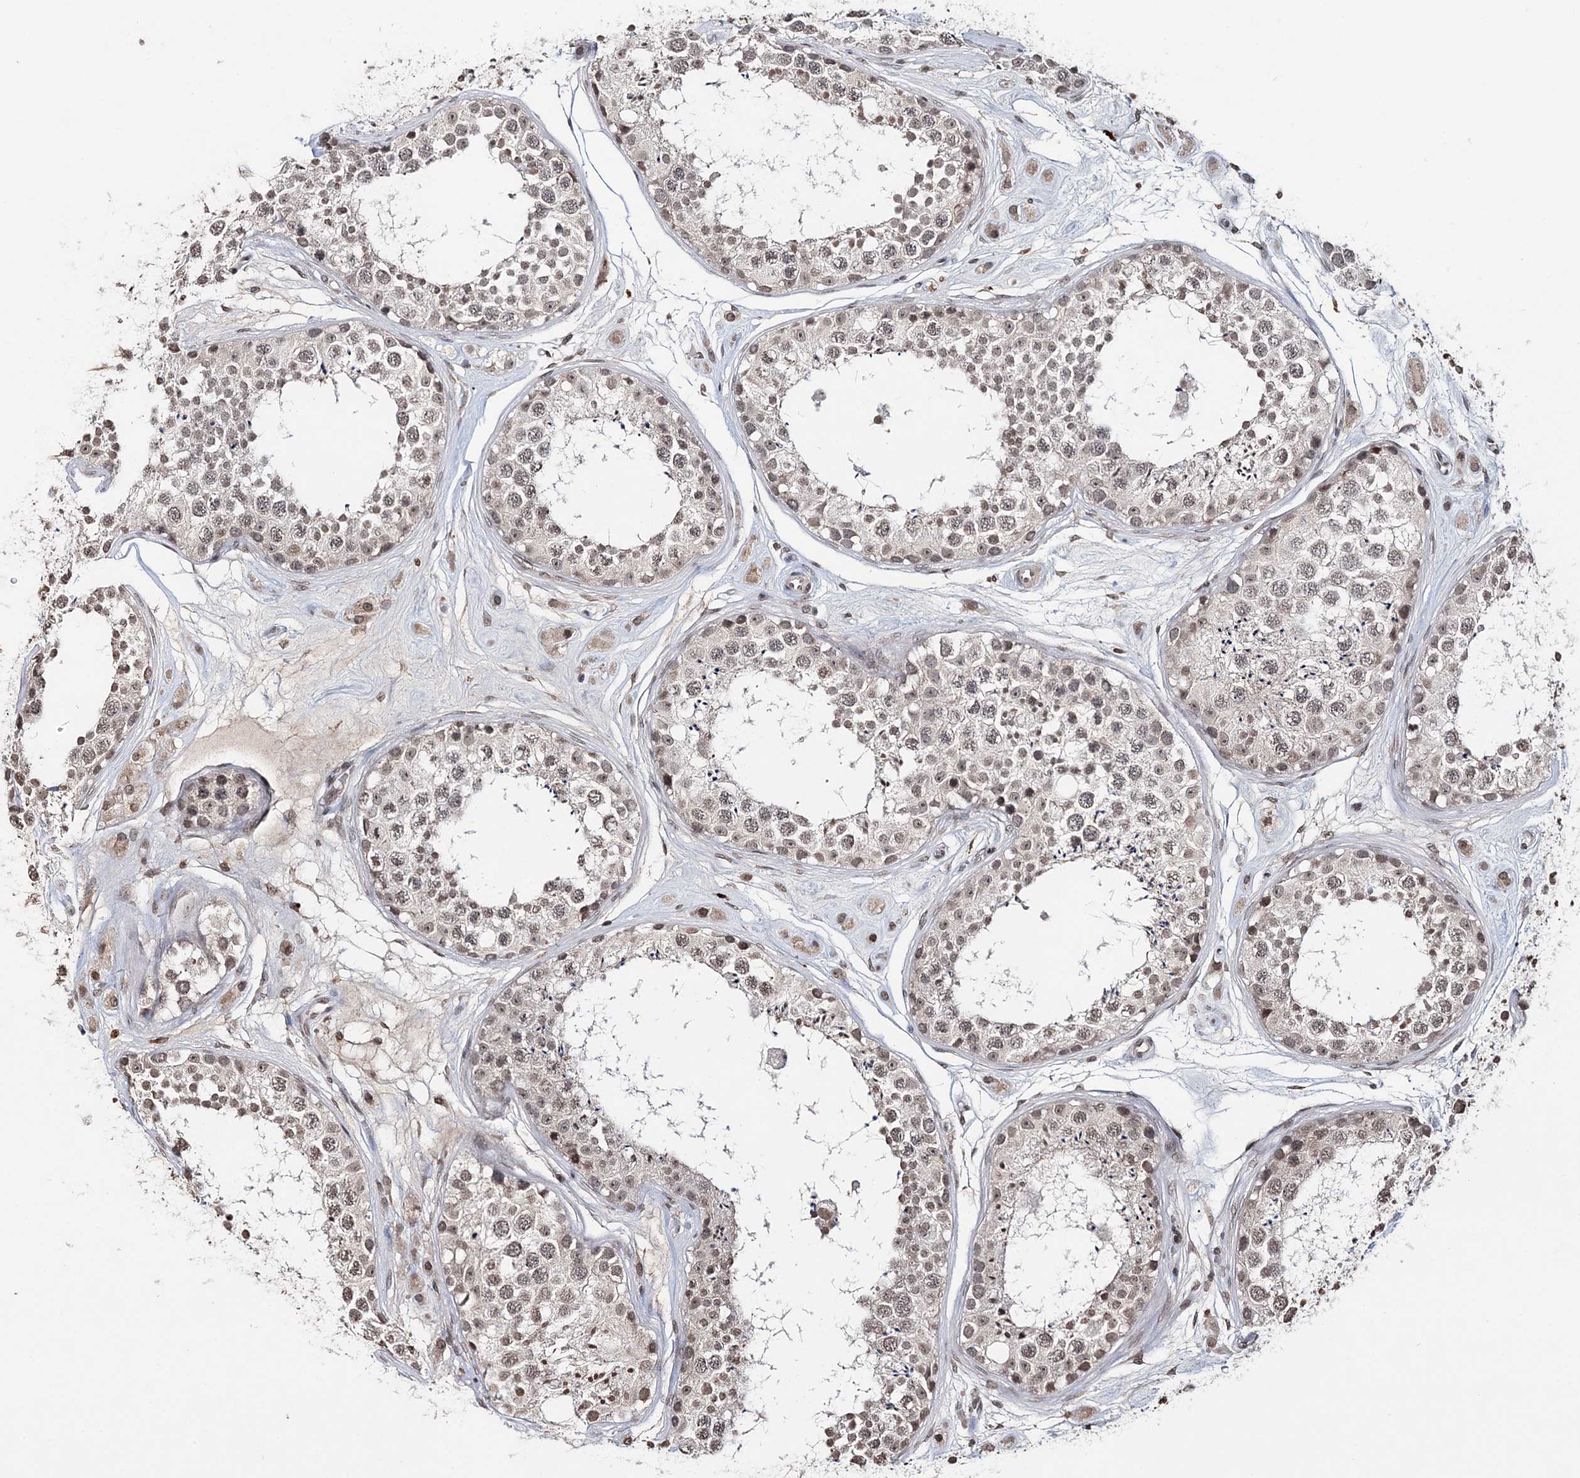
{"staining": {"intensity": "moderate", "quantity": "25%-75%", "location": "nuclear"}, "tissue": "testis", "cell_type": "Cells in seminiferous ducts", "image_type": "normal", "snomed": [{"axis": "morphology", "description": "Normal tissue, NOS"}, {"axis": "topography", "description": "Testis"}], "caption": "Brown immunohistochemical staining in normal testis shows moderate nuclear expression in about 25%-75% of cells in seminiferous ducts.", "gene": "SOWAHB", "patient": {"sex": "male", "age": 25}}